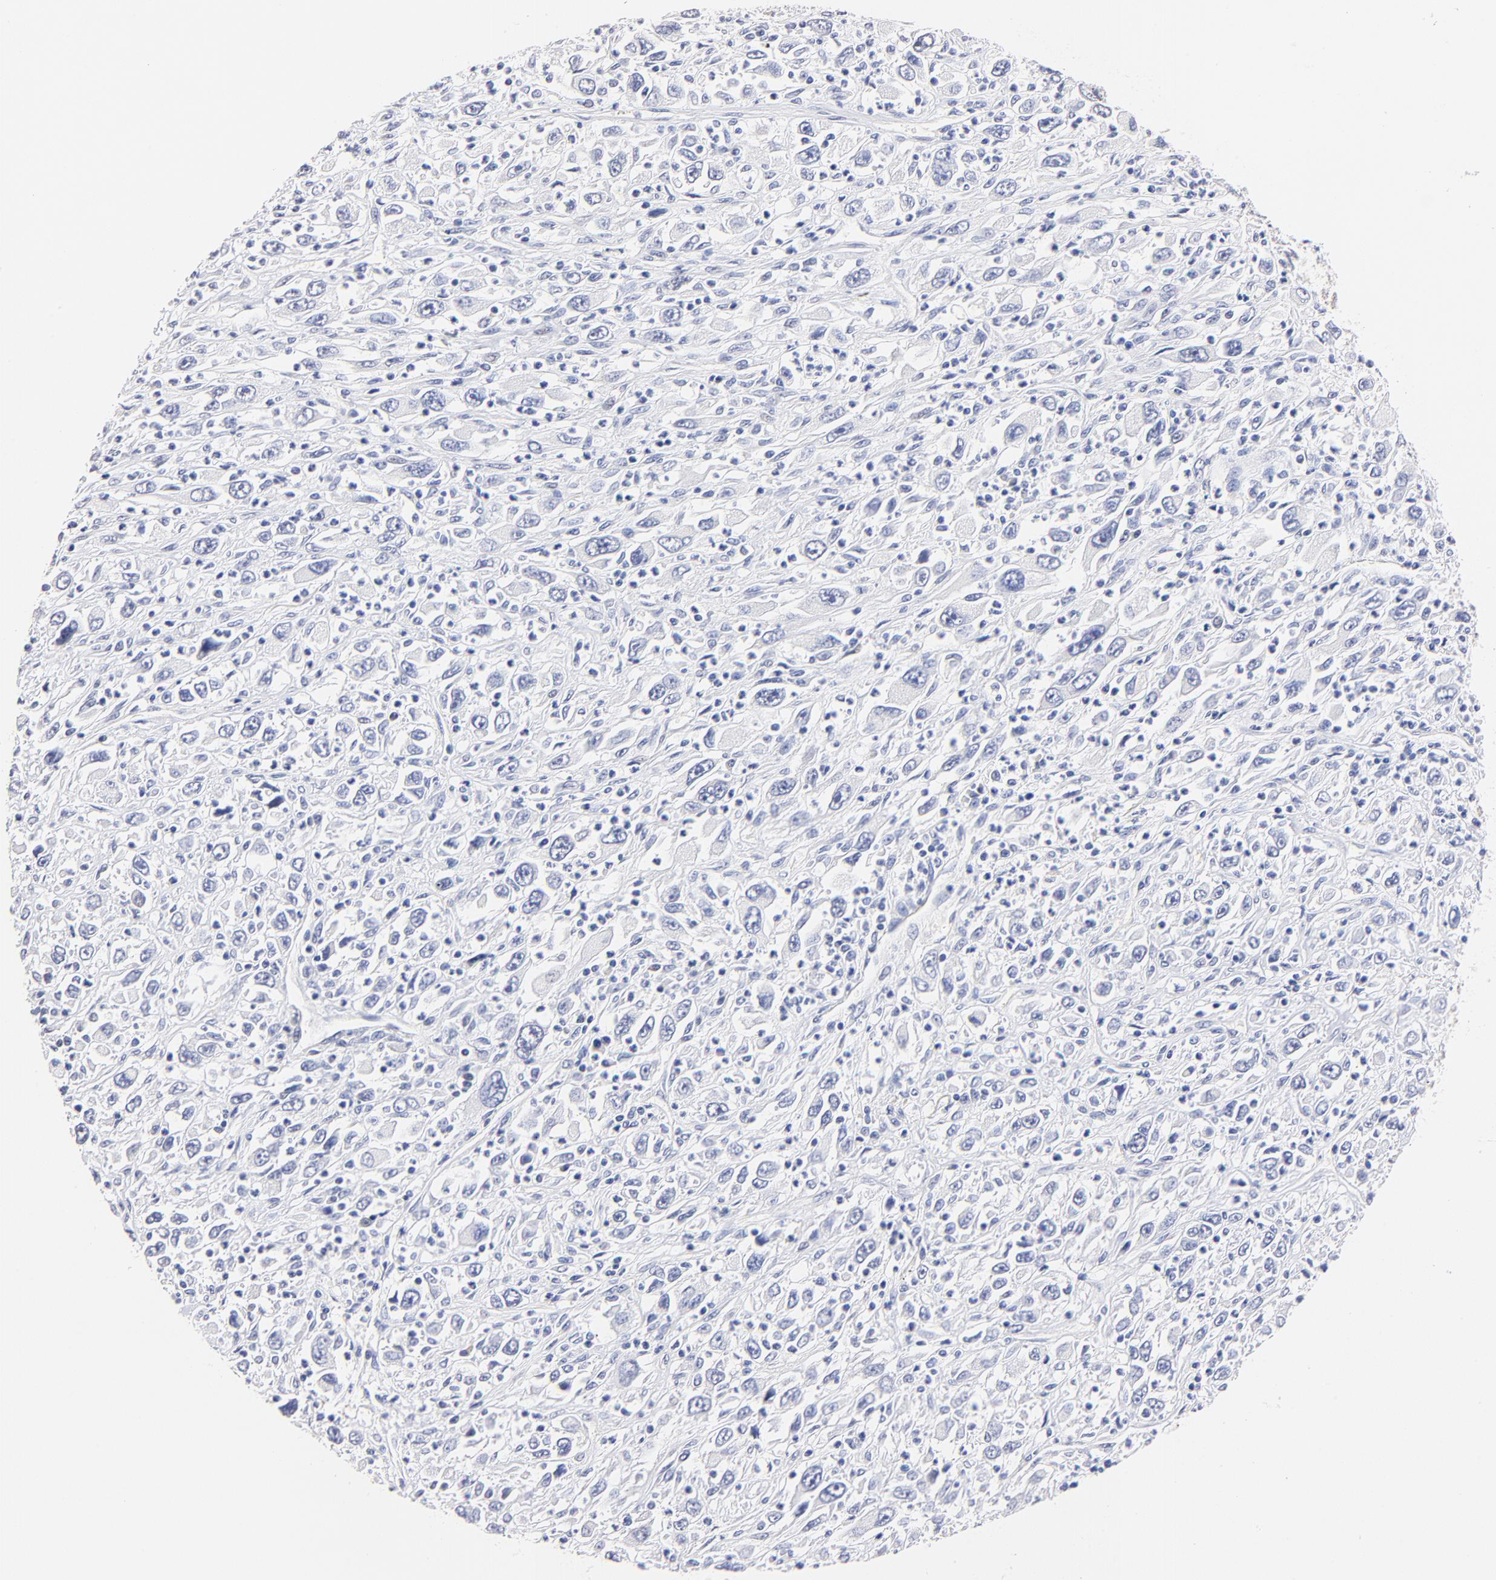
{"staining": {"intensity": "negative", "quantity": "none", "location": "none"}, "tissue": "melanoma", "cell_type": "Tumor cells", "image_type": "cancer", "snomed": [{"axis": "morphology", "description": "Malignant melanoma, Metastatic site"}, {"axis": "topography", "description": "Skin"}], "caption": "Immunohistochemistry (IHC) of human malignant melanoma (metastatic site) reveals no expression in tumor cells.", "gene": "ZNF155", "patient": {"sex": "female", "age": 56}}